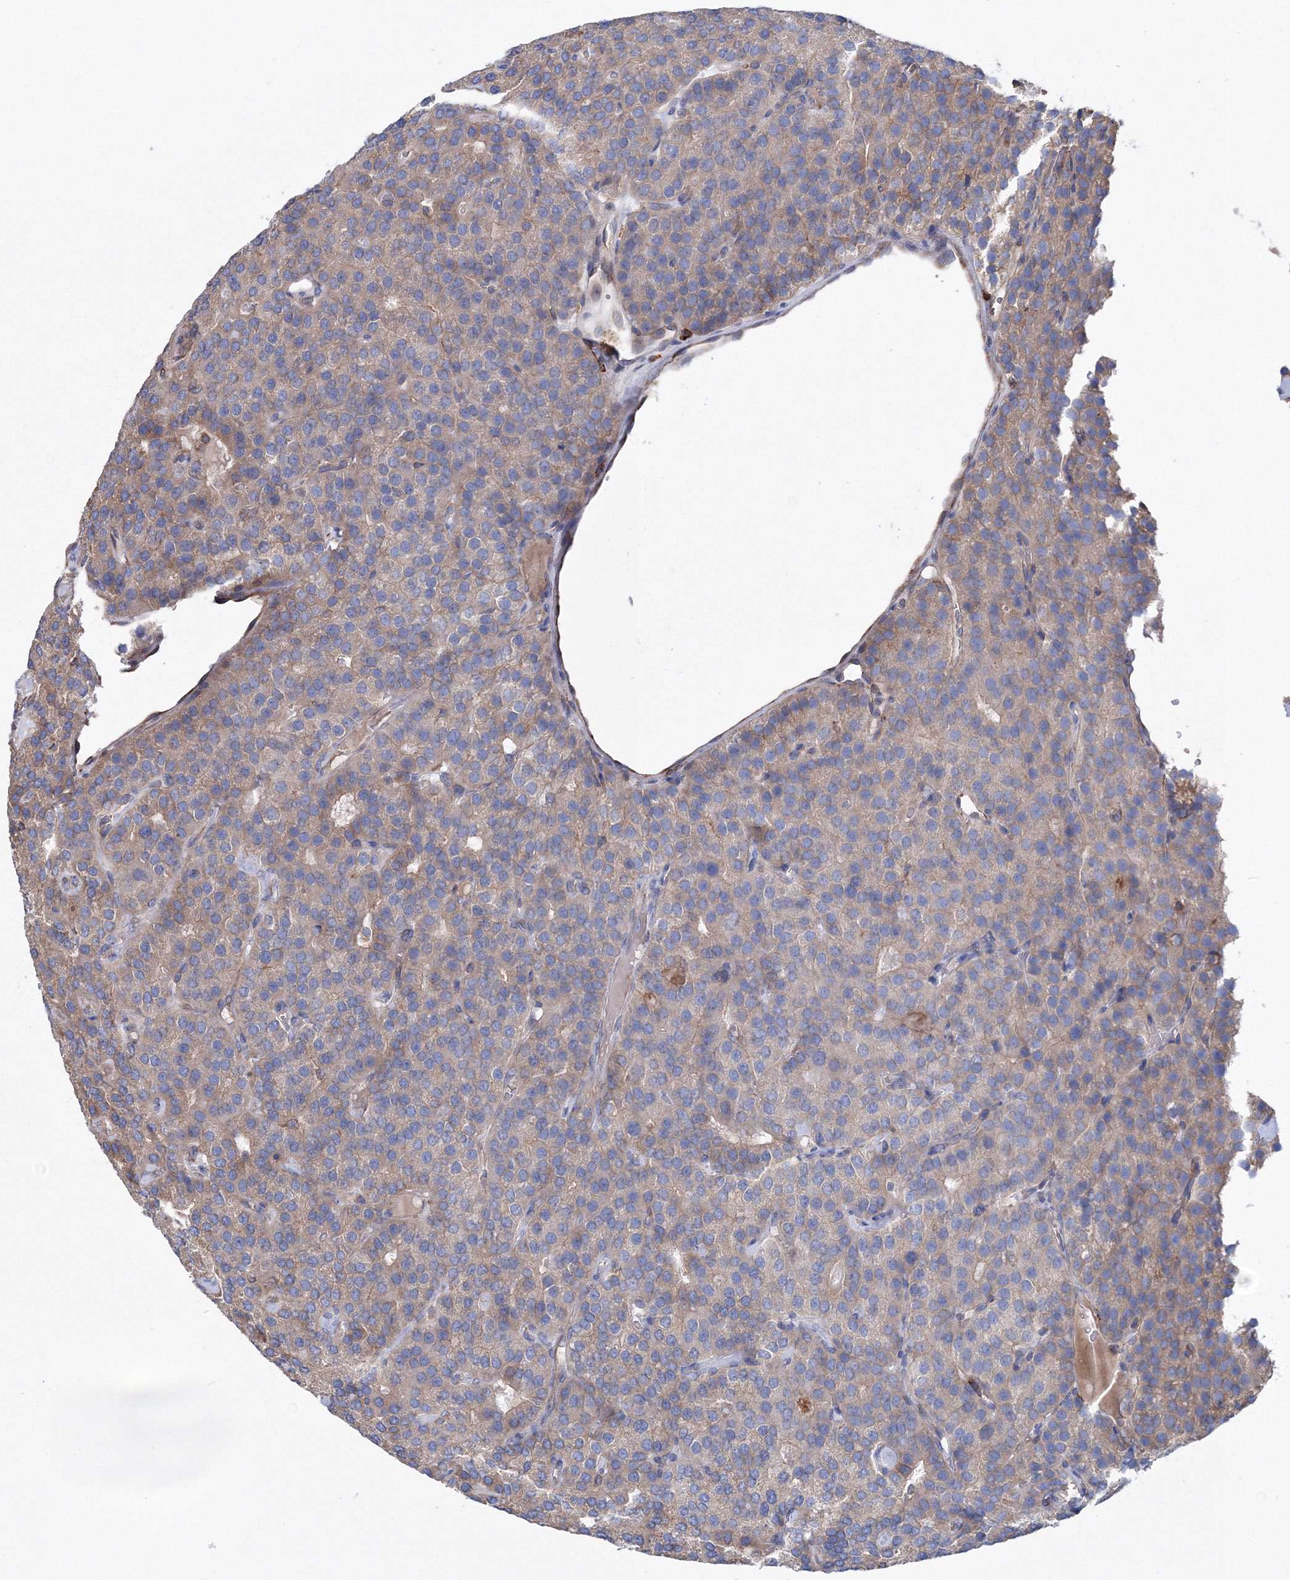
{"staining": {"intensity": "weak", "quantity": "<25%", "location": "cytoplasmic/membranous"}, "tissue": "parathyroid gland", "cell_type": "Glandular cells", "image_type": "normal", "snomed": [{"axis": "morphology", "description": "Normal tissue, NOS"}, {"axis": "morphology", "description": "Adenoma, NOS"}, {"axis": "topography", "description": "Parathyroid gland"}], "caption": "An immunohistochemistry image of benign parathyroid gland is shown. There is no staining in glandular cells of parathyroid gland. (DAB (3,3'-diaminobenzidine) IHC, high magnification).", "gene": "VPS8", "patient": {"sex": "female", "age": 86}}